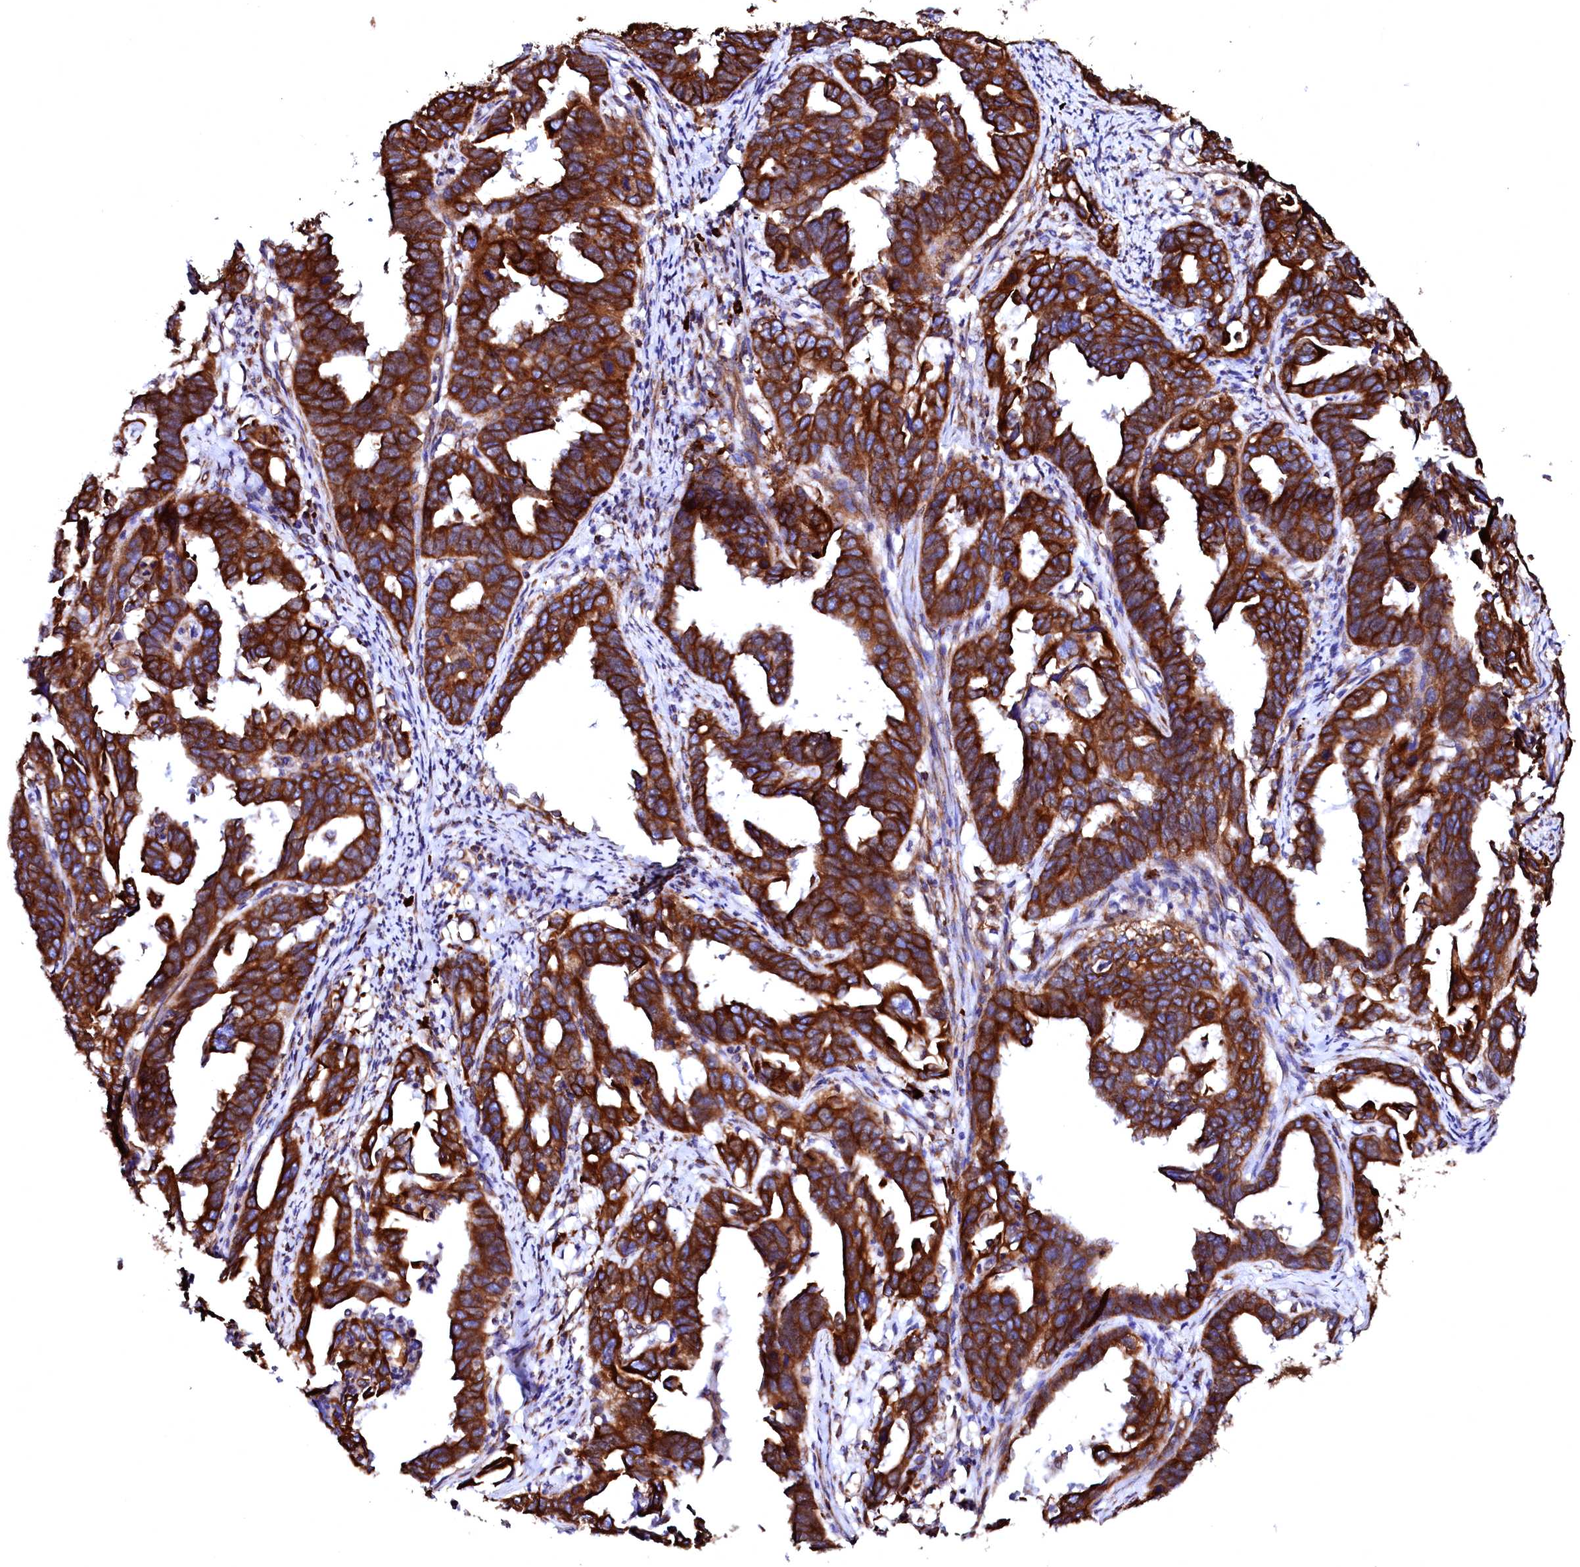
{"staining": {"intensity": "strong", "quantity": ">75%", "location": "cytoplasmic/membranous"}, "tissue": "endometrial cancer", "cell_type": "Tumor cells", "image_type": "cancer", "snomed": [{"axis": "morphology", "description": "Adenocarcinoma, NOS"}, {"axis": "topography", "description": "Endometrium"}], "caption": "Human endometrial cancer (adenocarcinoma) stained with a protein marker reveals strong staining in tumor cells.", "gene": "DERL1", "patient": {"sex": "female", "age": 65}}